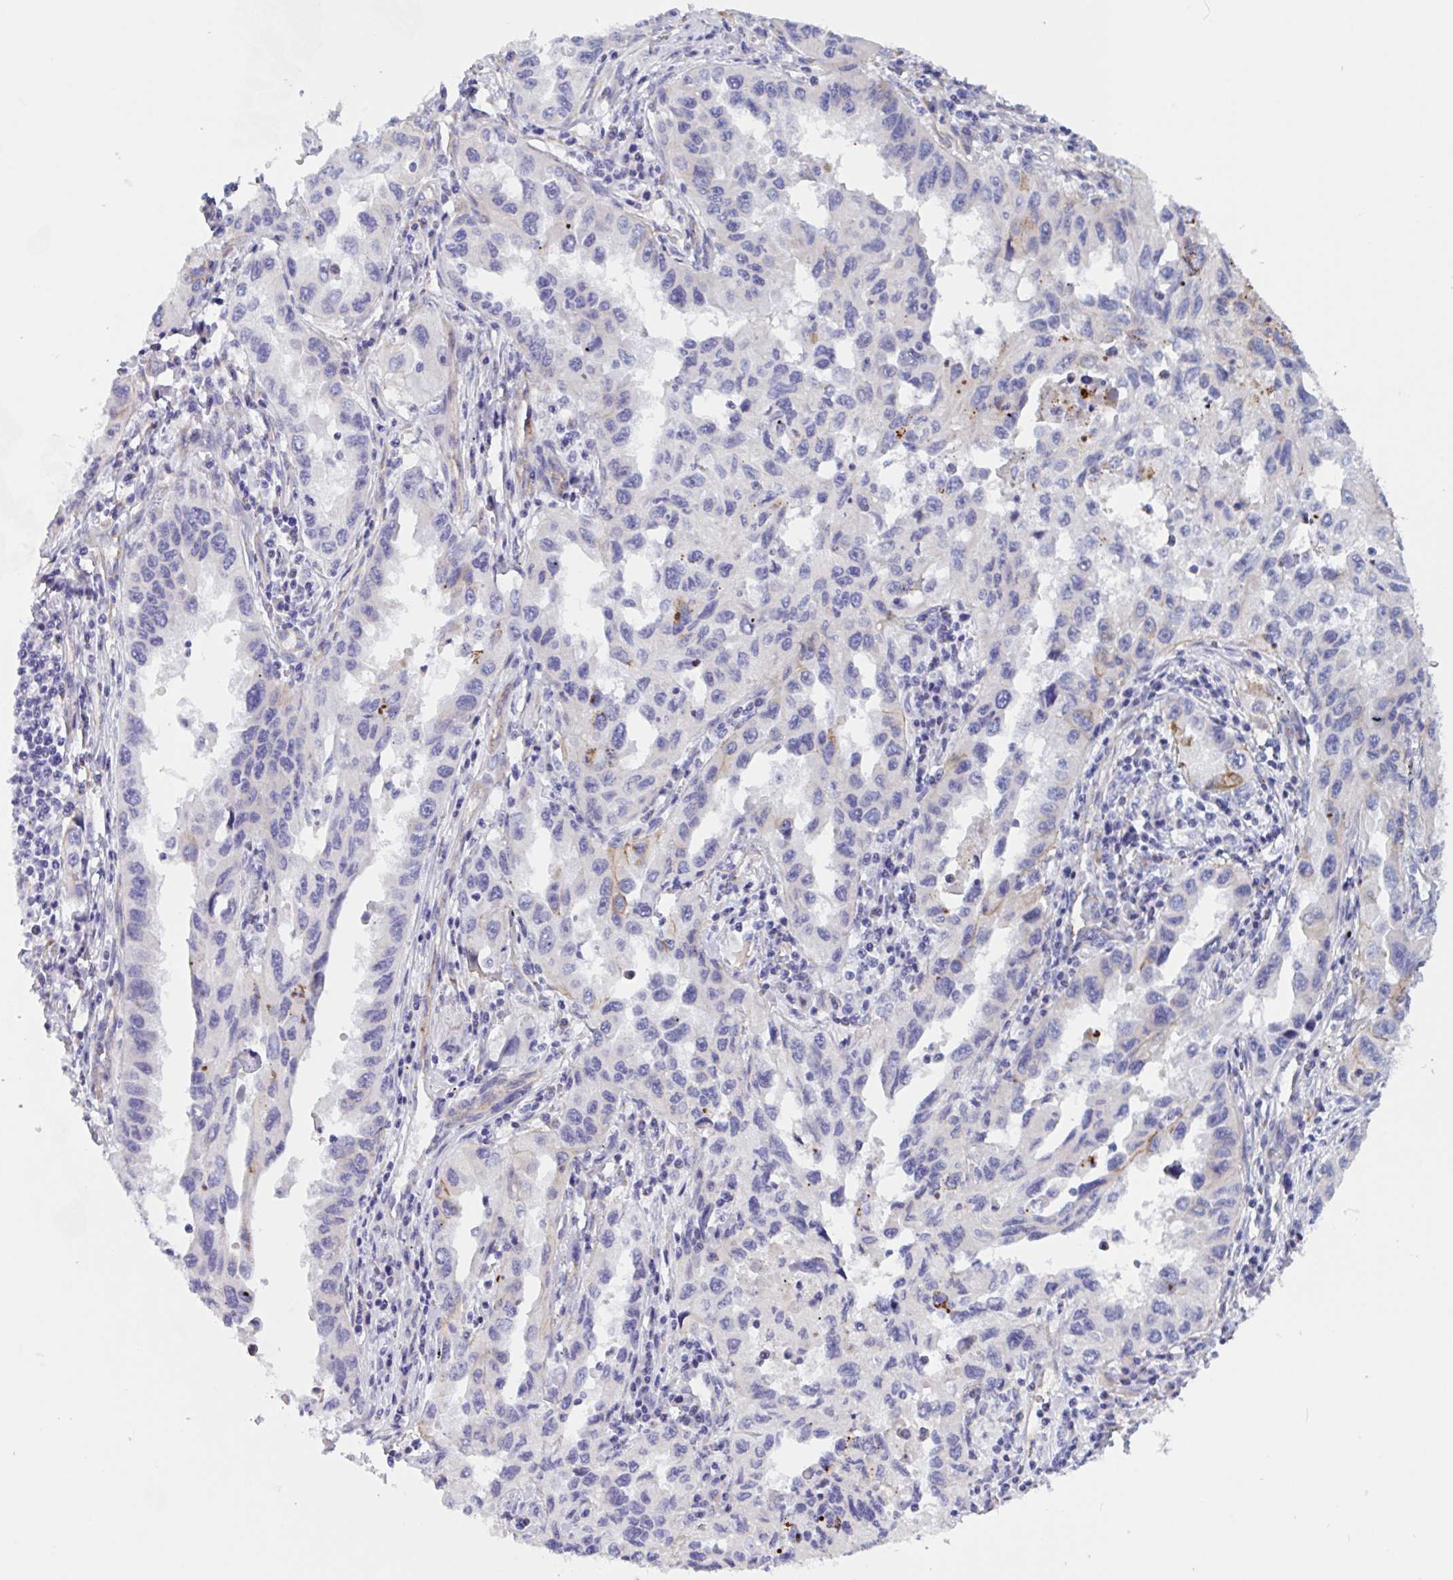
{"staining": {"intensity": "moderate", "quantity": "<25%", "location": "cytoplasmic/membranous"}, "tissue": "lung cancer", "cell_type": "Tumor cells", "image_type": "cancer", "snomed": [{"axis": "morphology", "description": "Adenocarcinoma, NOS"}, {"axis": "topography", "description": "Lung"}], "caption": "DAB (3,3'-diaminobenzidine) immunohistochemical staining of human lung cancer (adenocarcinoma) demonstrates moderate cytoplasmic/membranous protein staining in about <25% of tumor cells.", "gene": "ST14", "patient": {"sex": "female", "age": 73}}